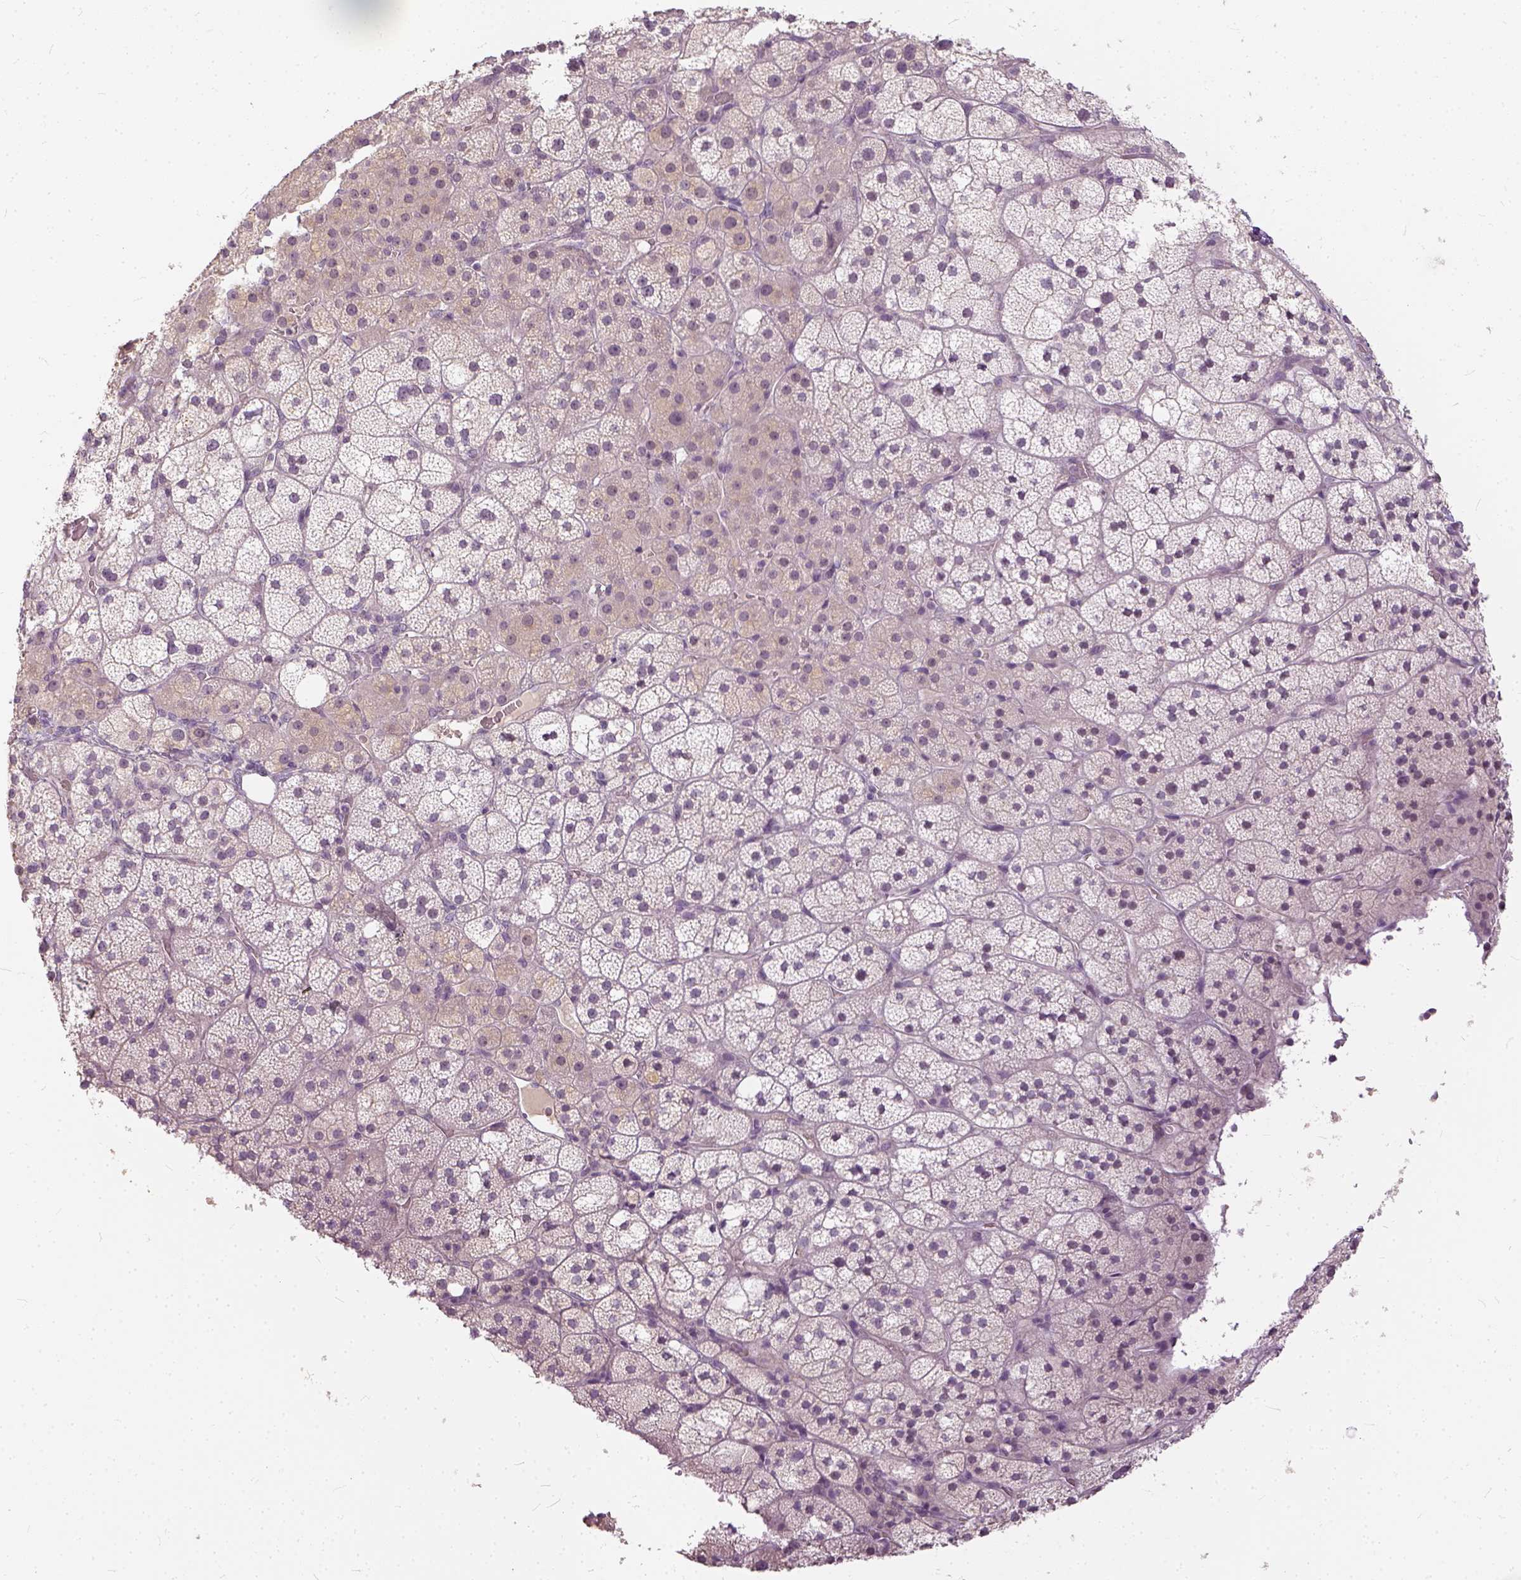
{"staining": {"intensity": "weak", "quantity": "<25%", "location": "cytoplasmic/membranous"}, "tissue": "adrenal gland", "cell_type": "Glandular cells", "image_type": "normal", "snomed": [{"axis": "morphology", "description": "Normal tissue, NOS"}, {"axis": "topography", "description": "Adrenal gland"}], "caption": "Micrograph shows no protein staining in glandular cells of normal adrenal gland.", "gene": "ANO2", "patient": {"sex": "male", "age": 53}}